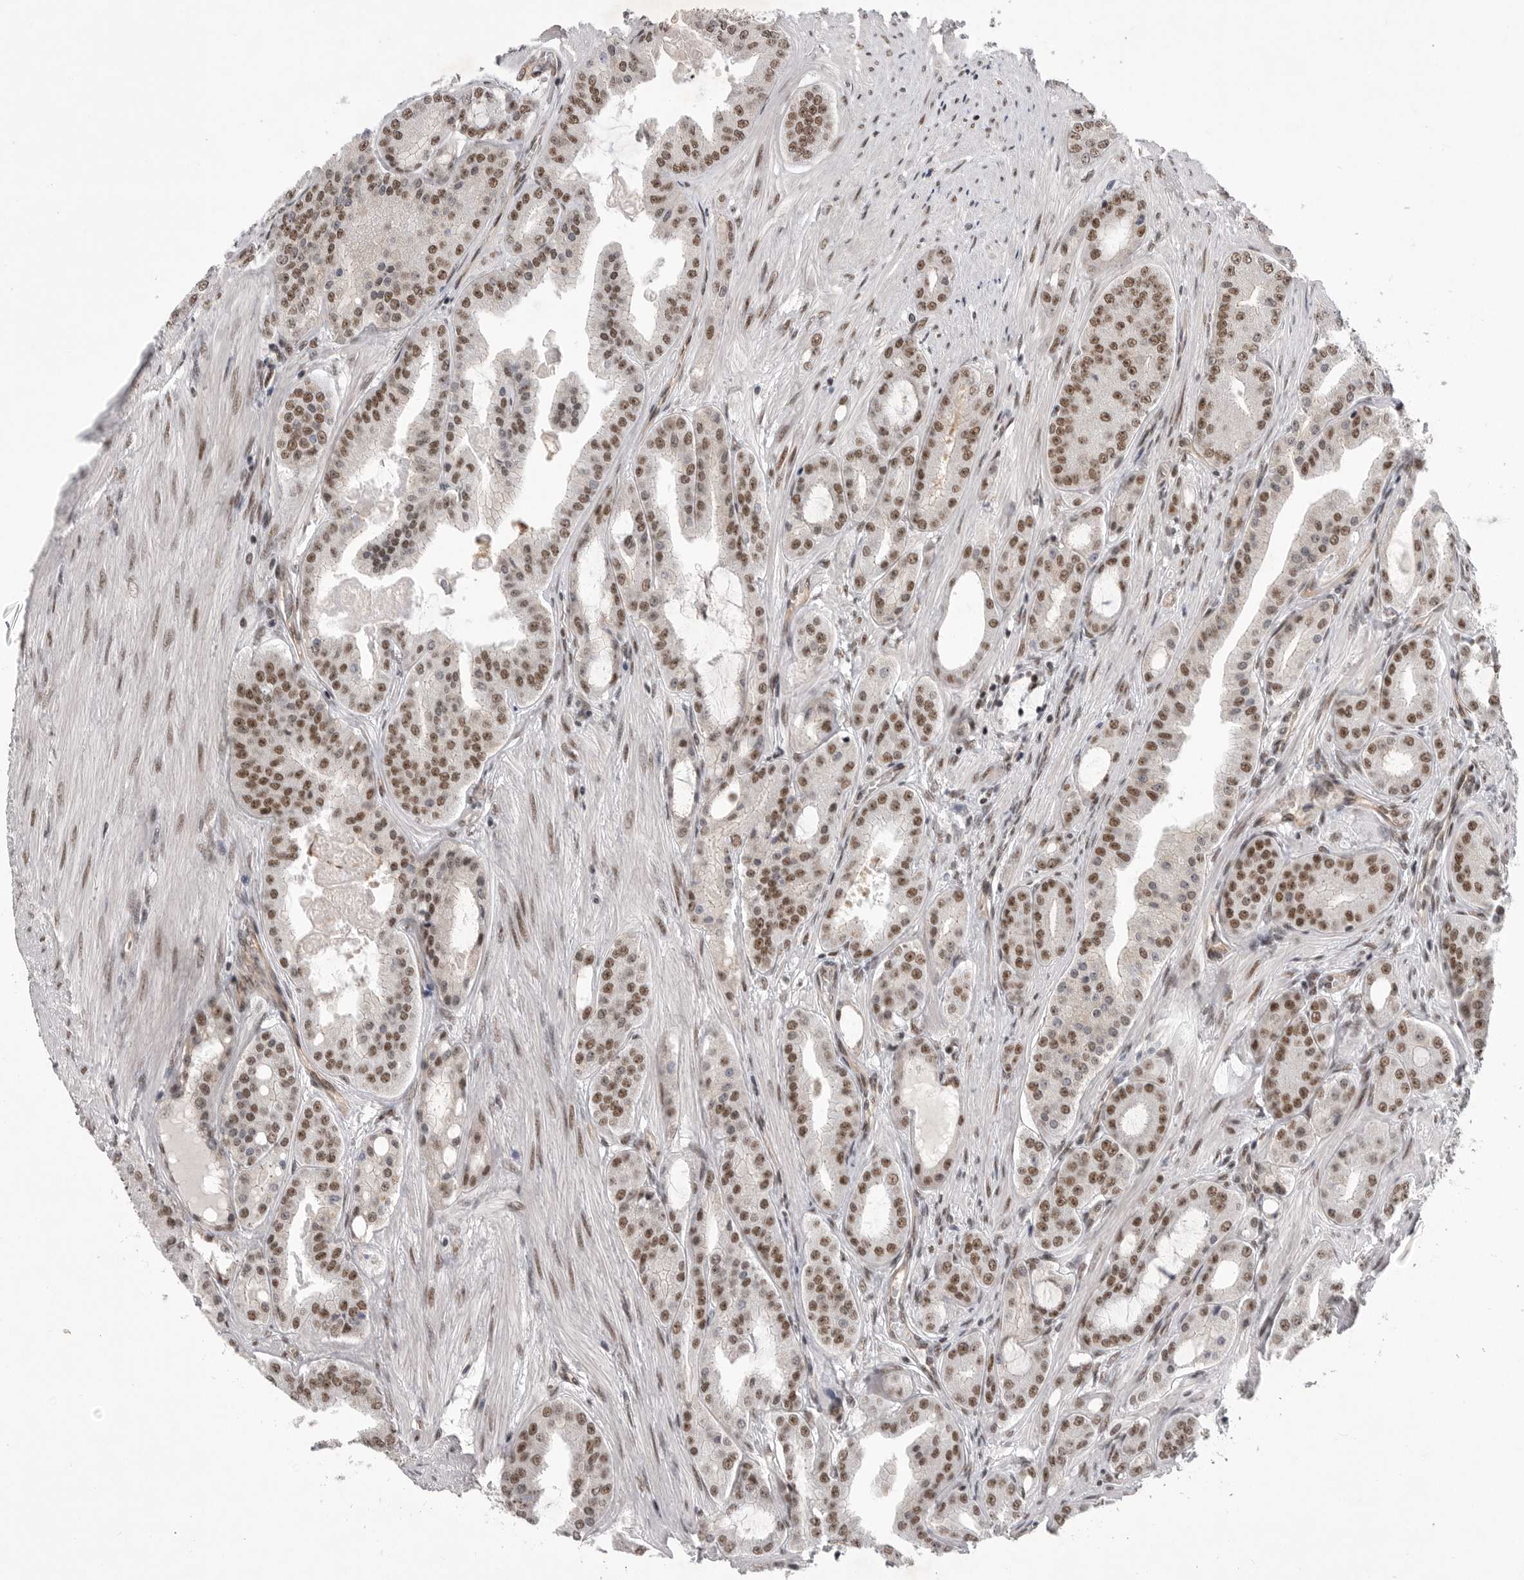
{"staining": {"intensity": "moderate", "quantity": ">75%", "location": "nuclear"}, "tissue": "prostate cancer", "cell_type": "Tumor cells", "image_type": "cancer", "snomed": [{"axis": "morphology", "description": "Adenocarcinoma, High grade"}, {"axis": "topography", "description": "Prostate"}], "caption": "Immunohistochemical staining of human prostate high-grade adenocarcinoma demonstrates moderate nuclear protein positivity in approximately >75% of tumor cells.", "gene": "PPP1R8", "patient": {"sex": "male", "age": 60}}